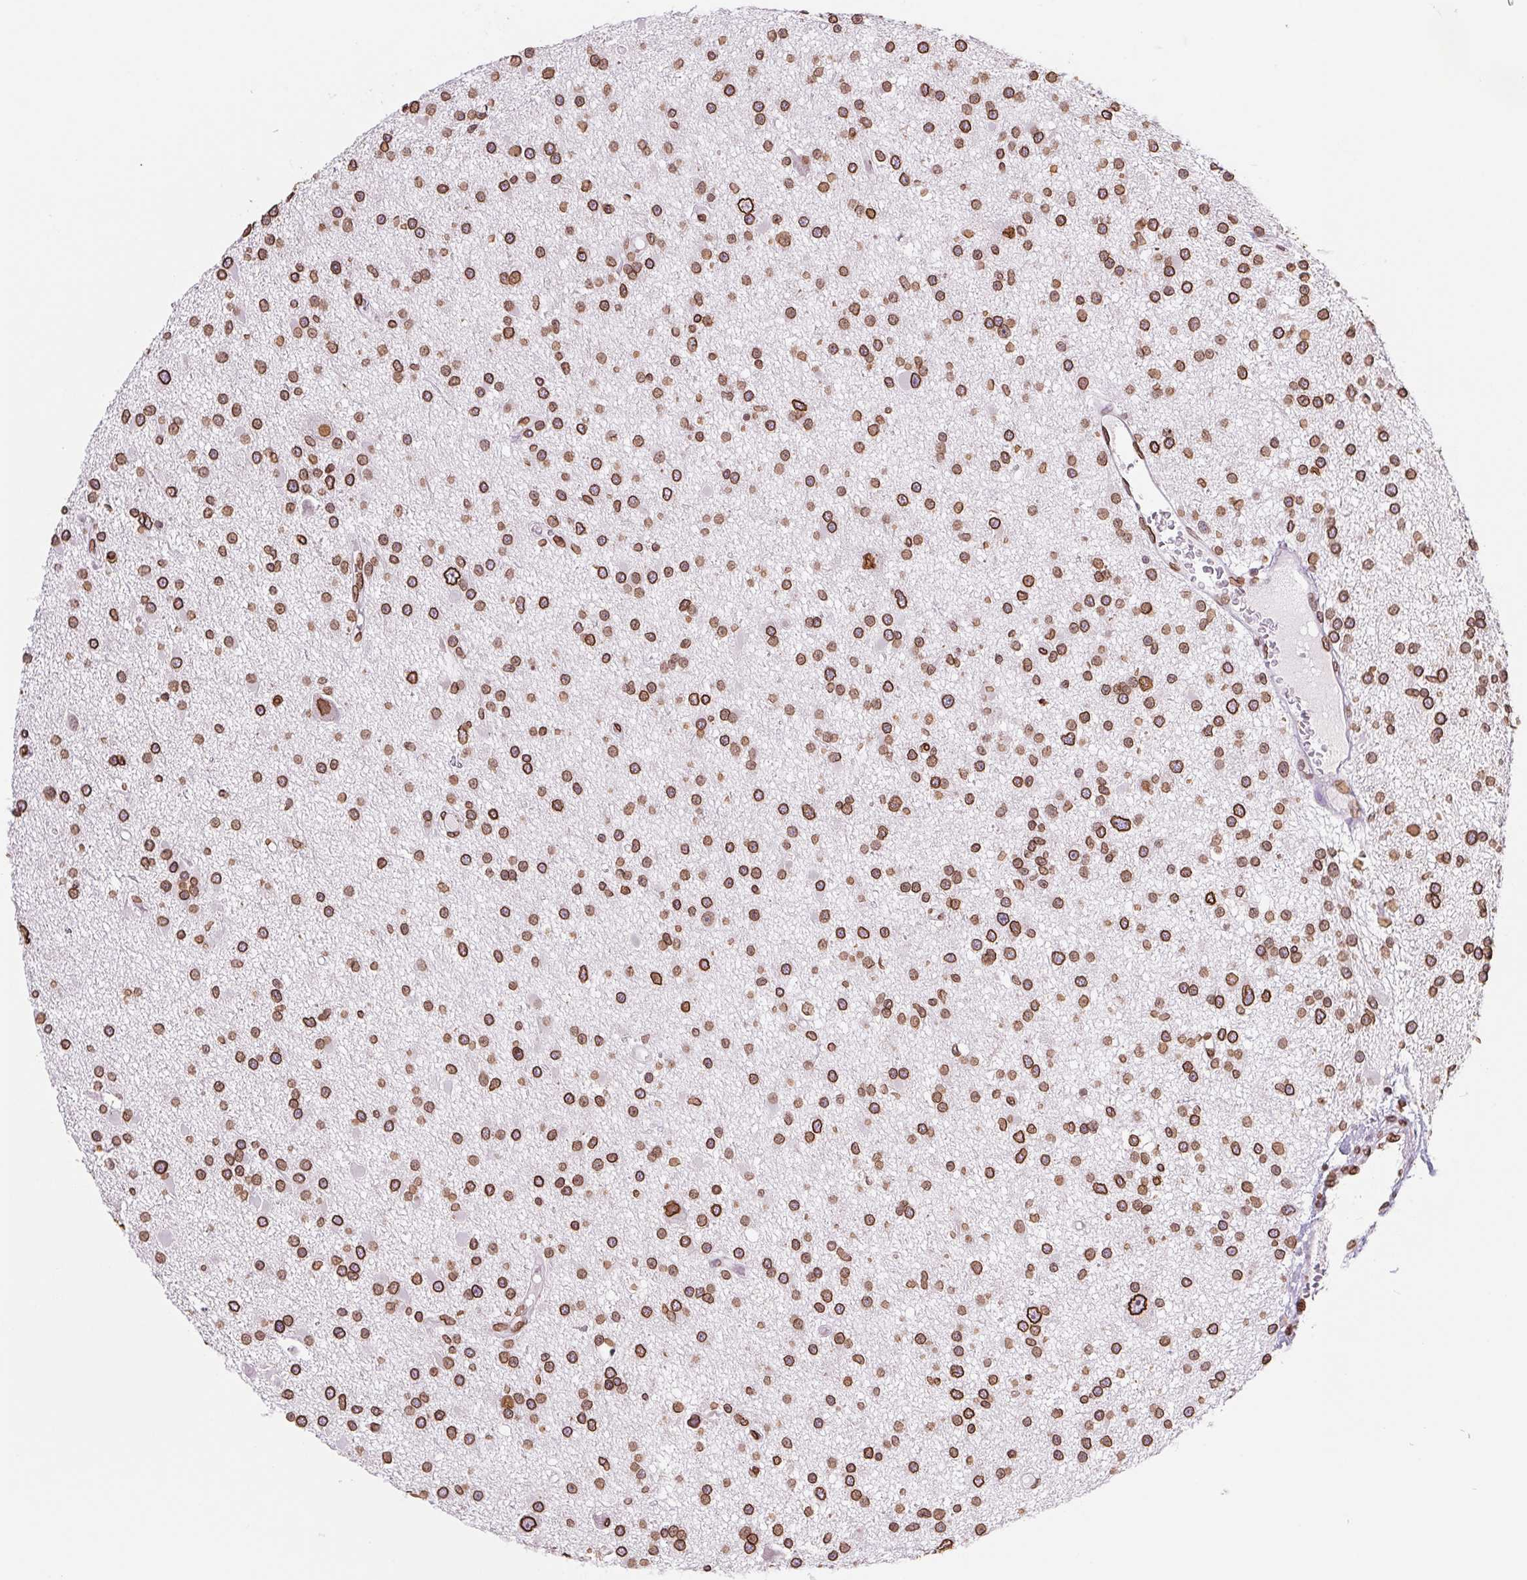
{"staining": {"intensity": "strong", "quantity": ">75%", "location": "cytoplasmic/membranous,nuclear"}, "tissue": "glioma", "cell_type": "Tumor cells", "image_type": "cancer", "snomed": [{"axis": "morphology", "description": "Glioma, malignant, High grade"}, {"axis": "topography", "description": "Brain"}], "caption": "Protein staining of malignant glioma (high-grade) tissue demonstrates strong cytoplasmic/membranous and nuclear expression in about >75% of tumor cells.", "gene": "LMNB2", "patient": {"sex": "male", "age": 54}}